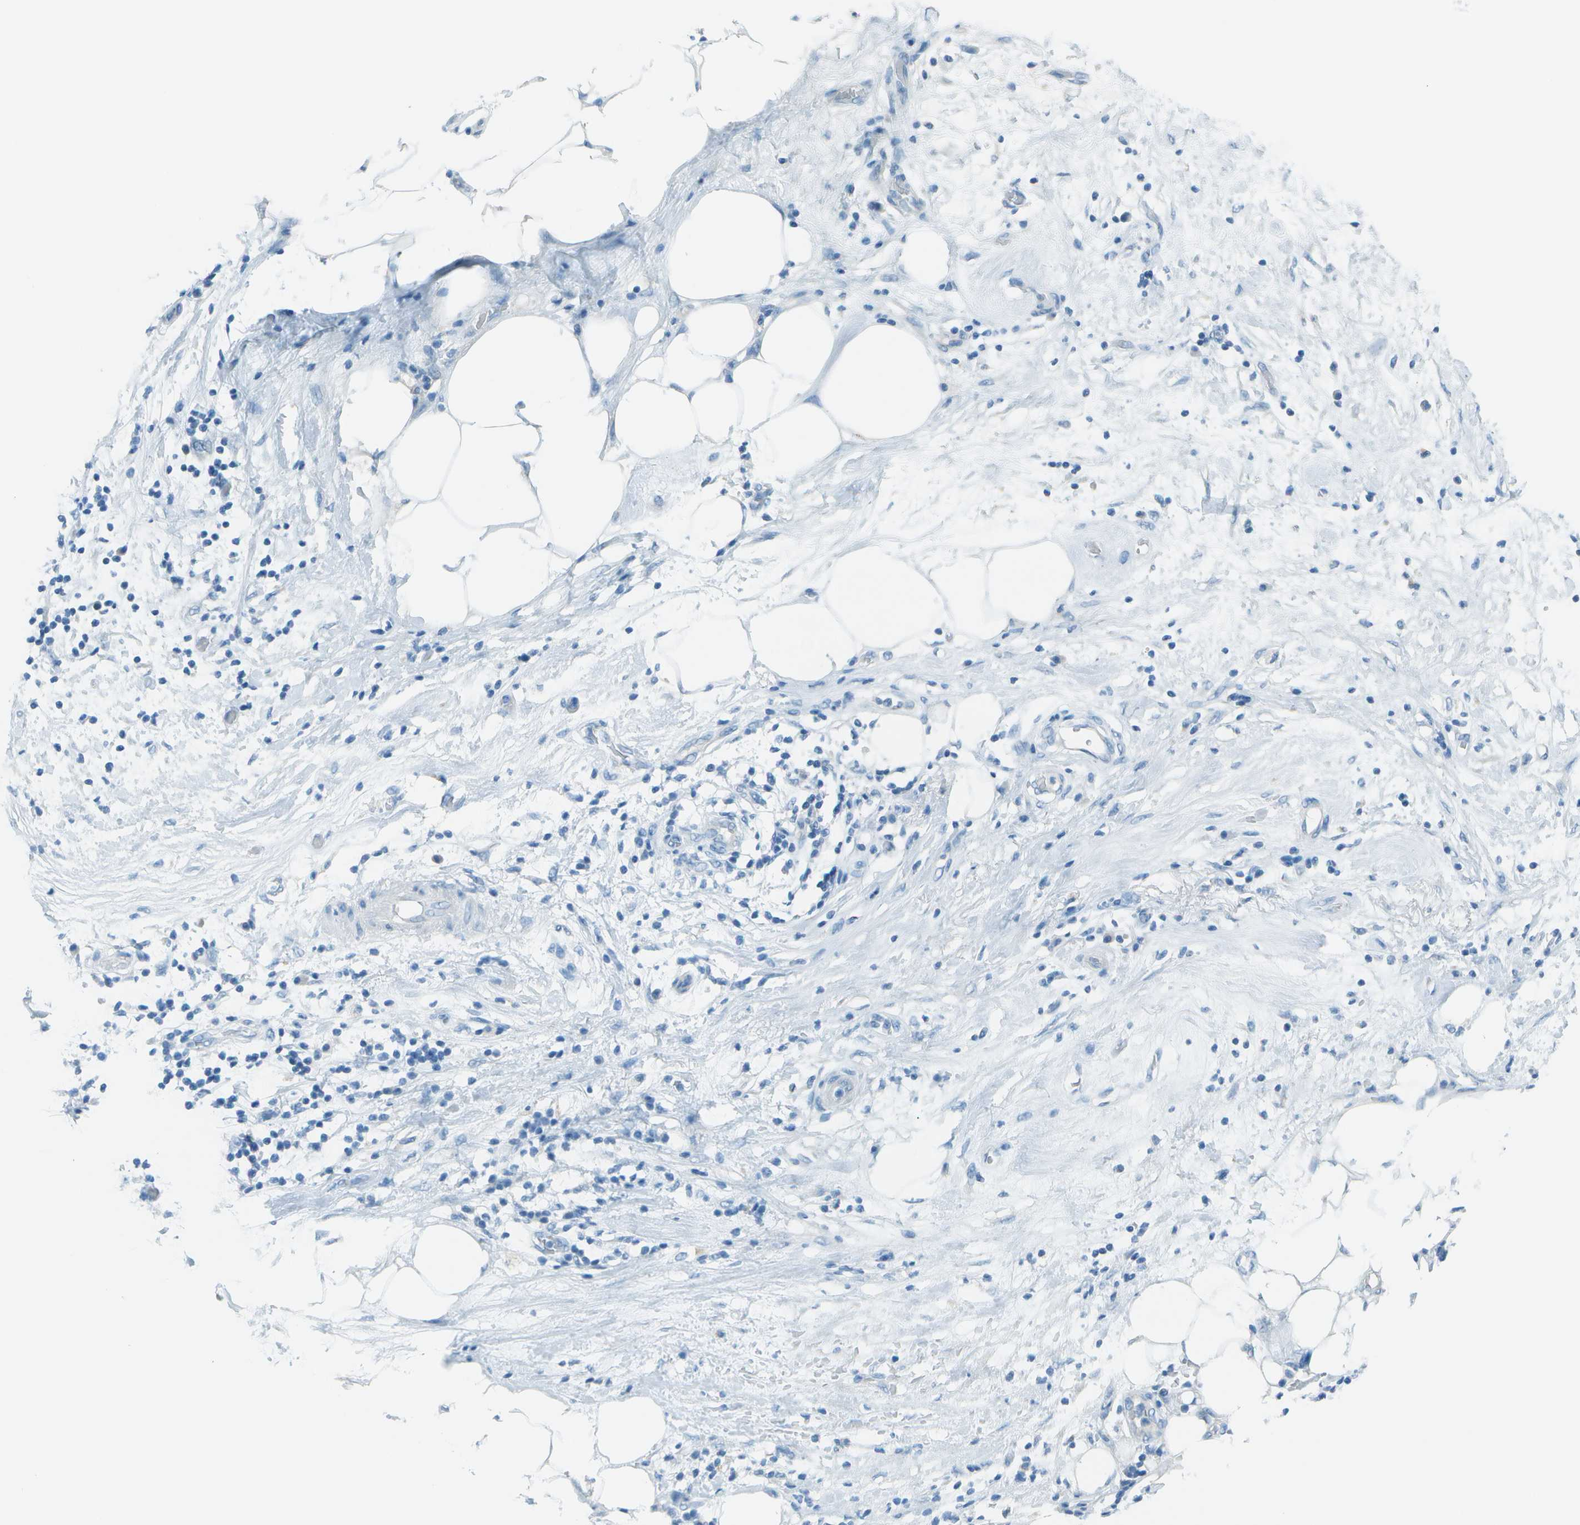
{"staining": {"intensity": "negative", "quantity": "none", "location": "none"}, "tissue": "pancreatic cancer", "cell_type": "Tumor cells", "image_type": "cancer", "snomed": [{"axis": "morphology", "description": "Adenocarcinoma, NOS"}, {"axis": "topography", "description": "Pancreas"}], "caption": "Photomicrograph shows no significant protein staining in tumor cells of adenocarcinoma (pancreatic).", "gene": "FGF1", "patient": {"sex": "female", "age": 78}}